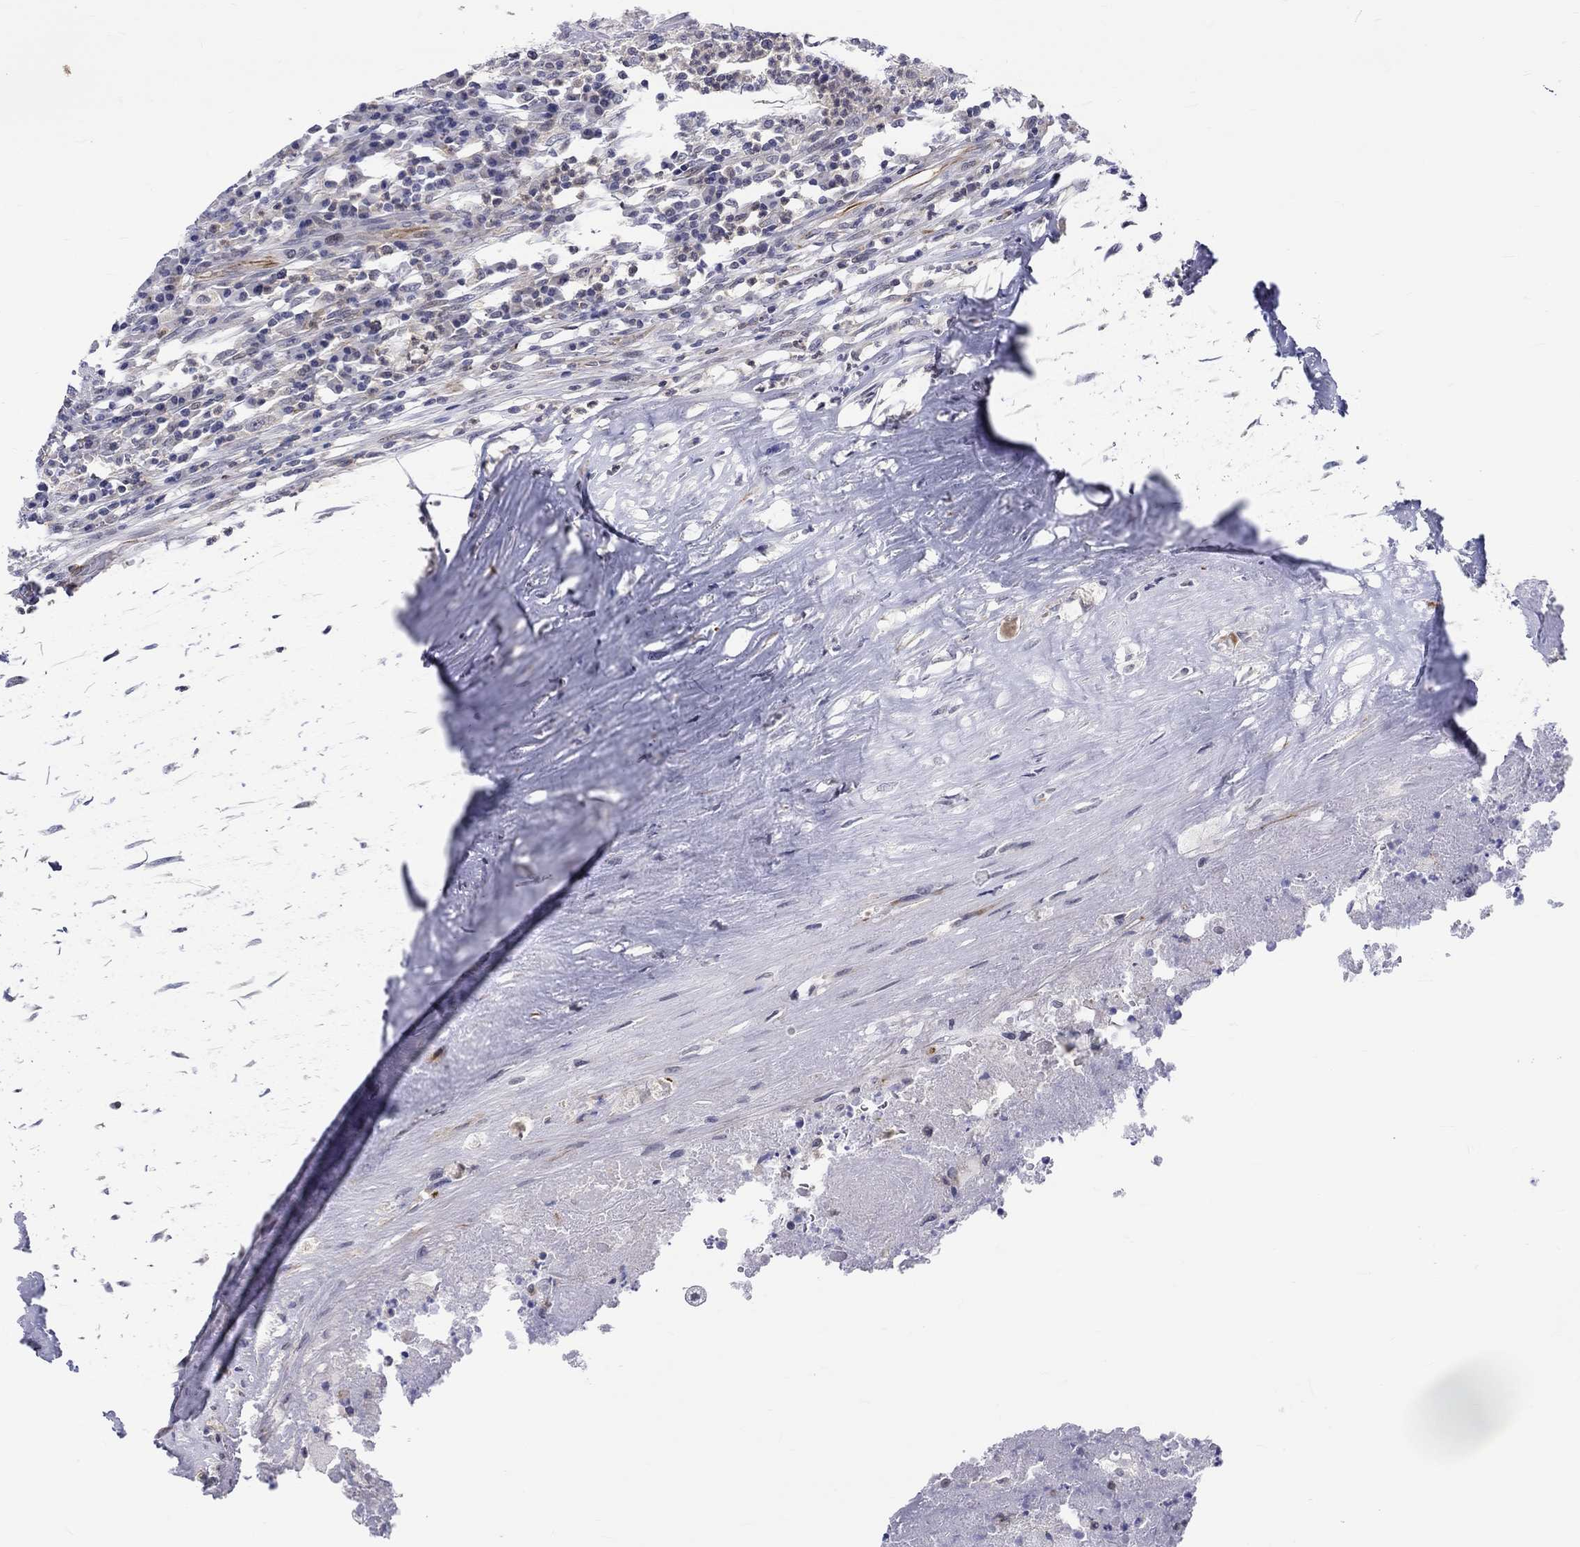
{"staining": {"intensity": "negative", "quantity": "none", "location": "none"}, "tissue": "testis cancer", "cell_type": "Tumor cells", "image_type": "cancer", "snomed": [{"axis": "morphology", "description": "Necrosis, NOS"}, {"axis": "morphology", "description": "Carcinoma, Embryonal, NOS"}, {"axis": "topography", "description": "Testis"}], "caption": "Tumor cells are negative for protein expression in human testis cancer (embryonal carcinoma). (IHC, brightfield microscopy, high magnification).", "gene": "ST6GALNAC1", "patient": {"sex": "male", "age": 19}}